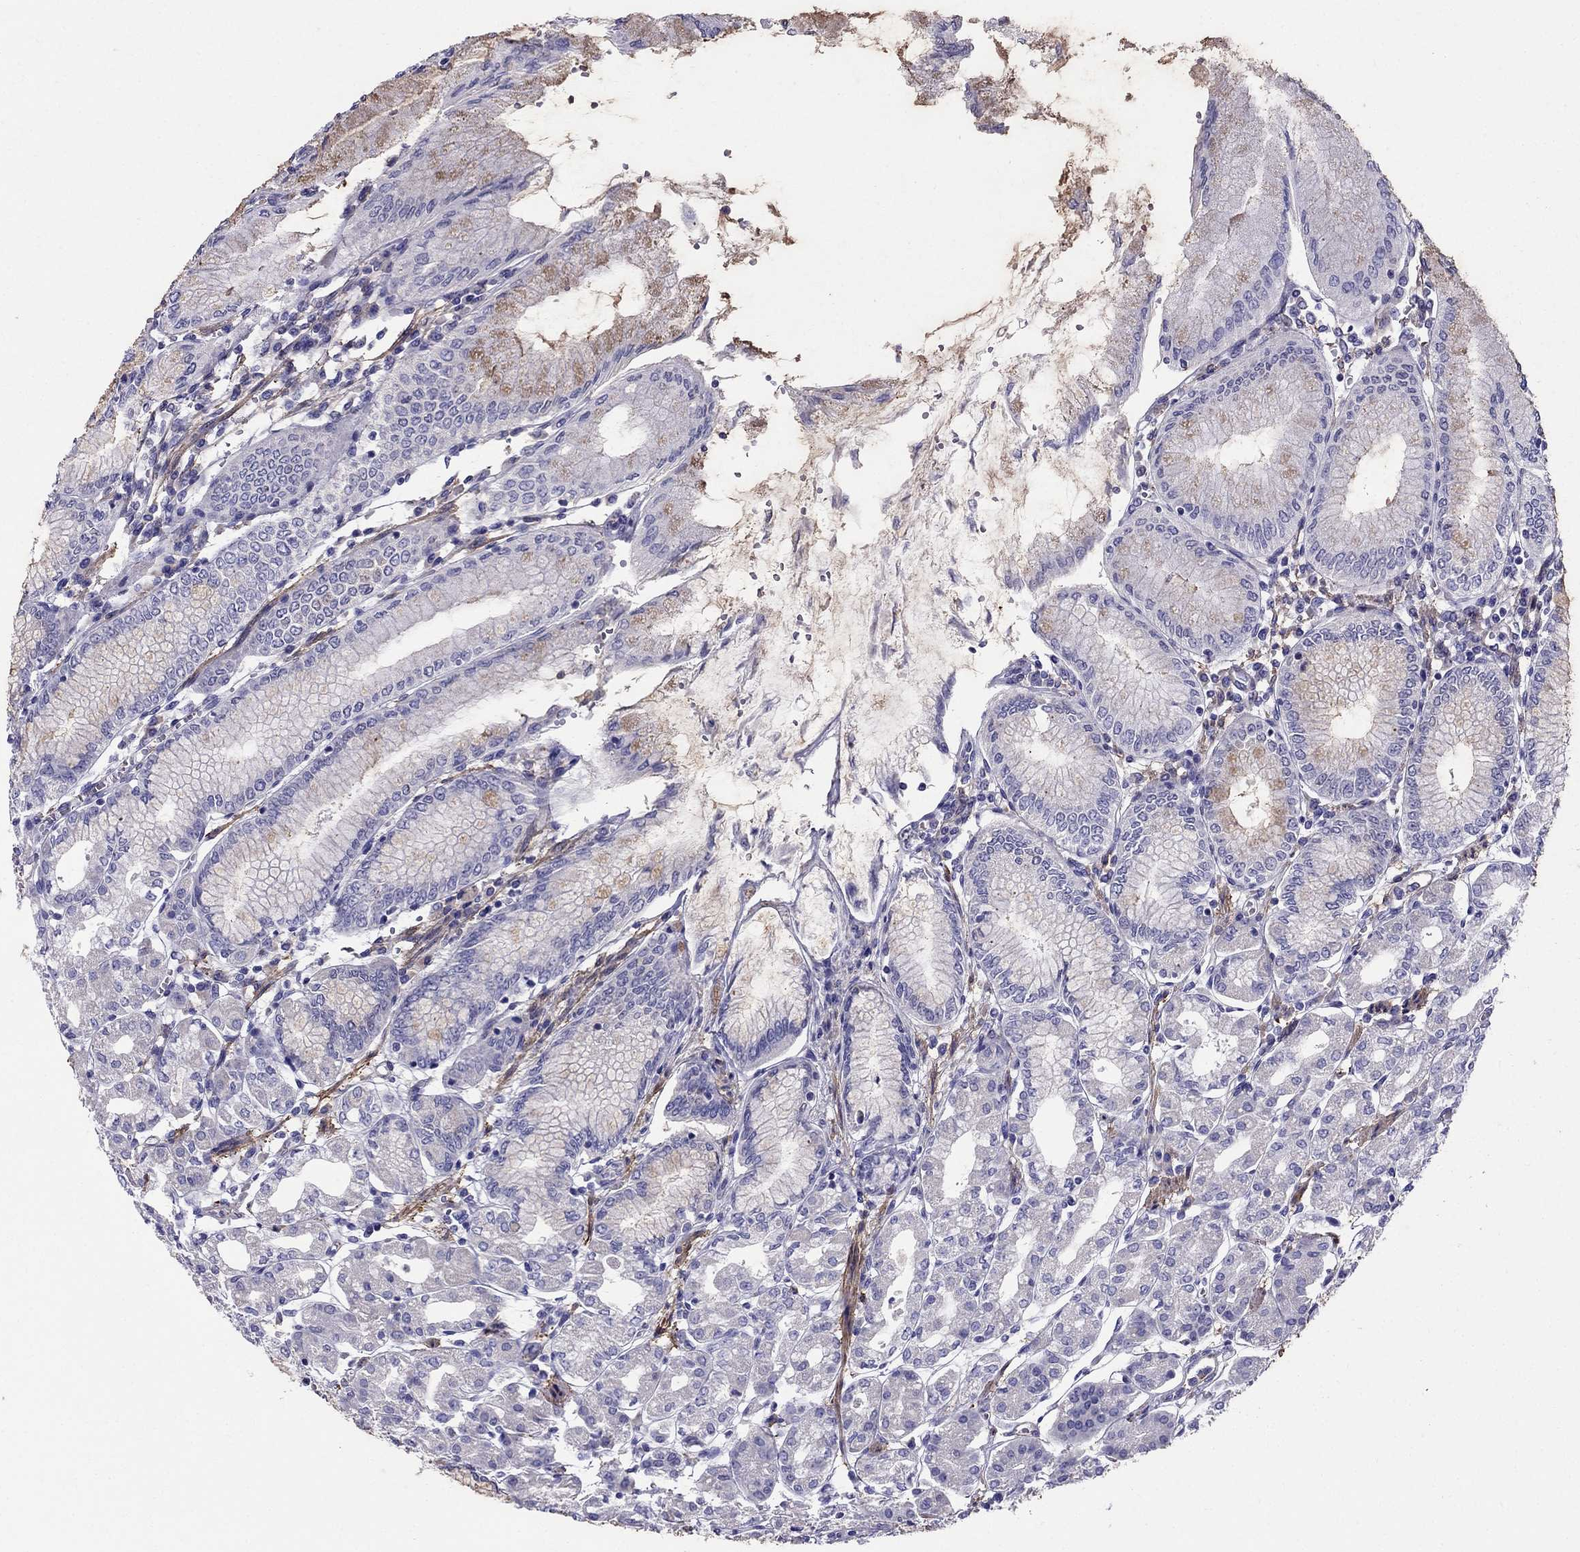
{"staining": {"intensity": "negative", "quantity": "none", "location": "none"}, "tissue": "stomach", "cell_type": "Glandular cells", "image_type": "normal", "snomed": [{"axis": "morphology", "description": "Normal tissue, NOS"}, {"axis": "topography", "description": "Skeletal muscle"}, {"axis": "topography", "description": "Stomach"}], "caption": "Immunohistochemistry micrograph of unremarkable stomach stained for a protein (brown), which displays no positivity in glandular cells.", "gene": "GPR50", "patient": {"sex": "female", "age": 57}}